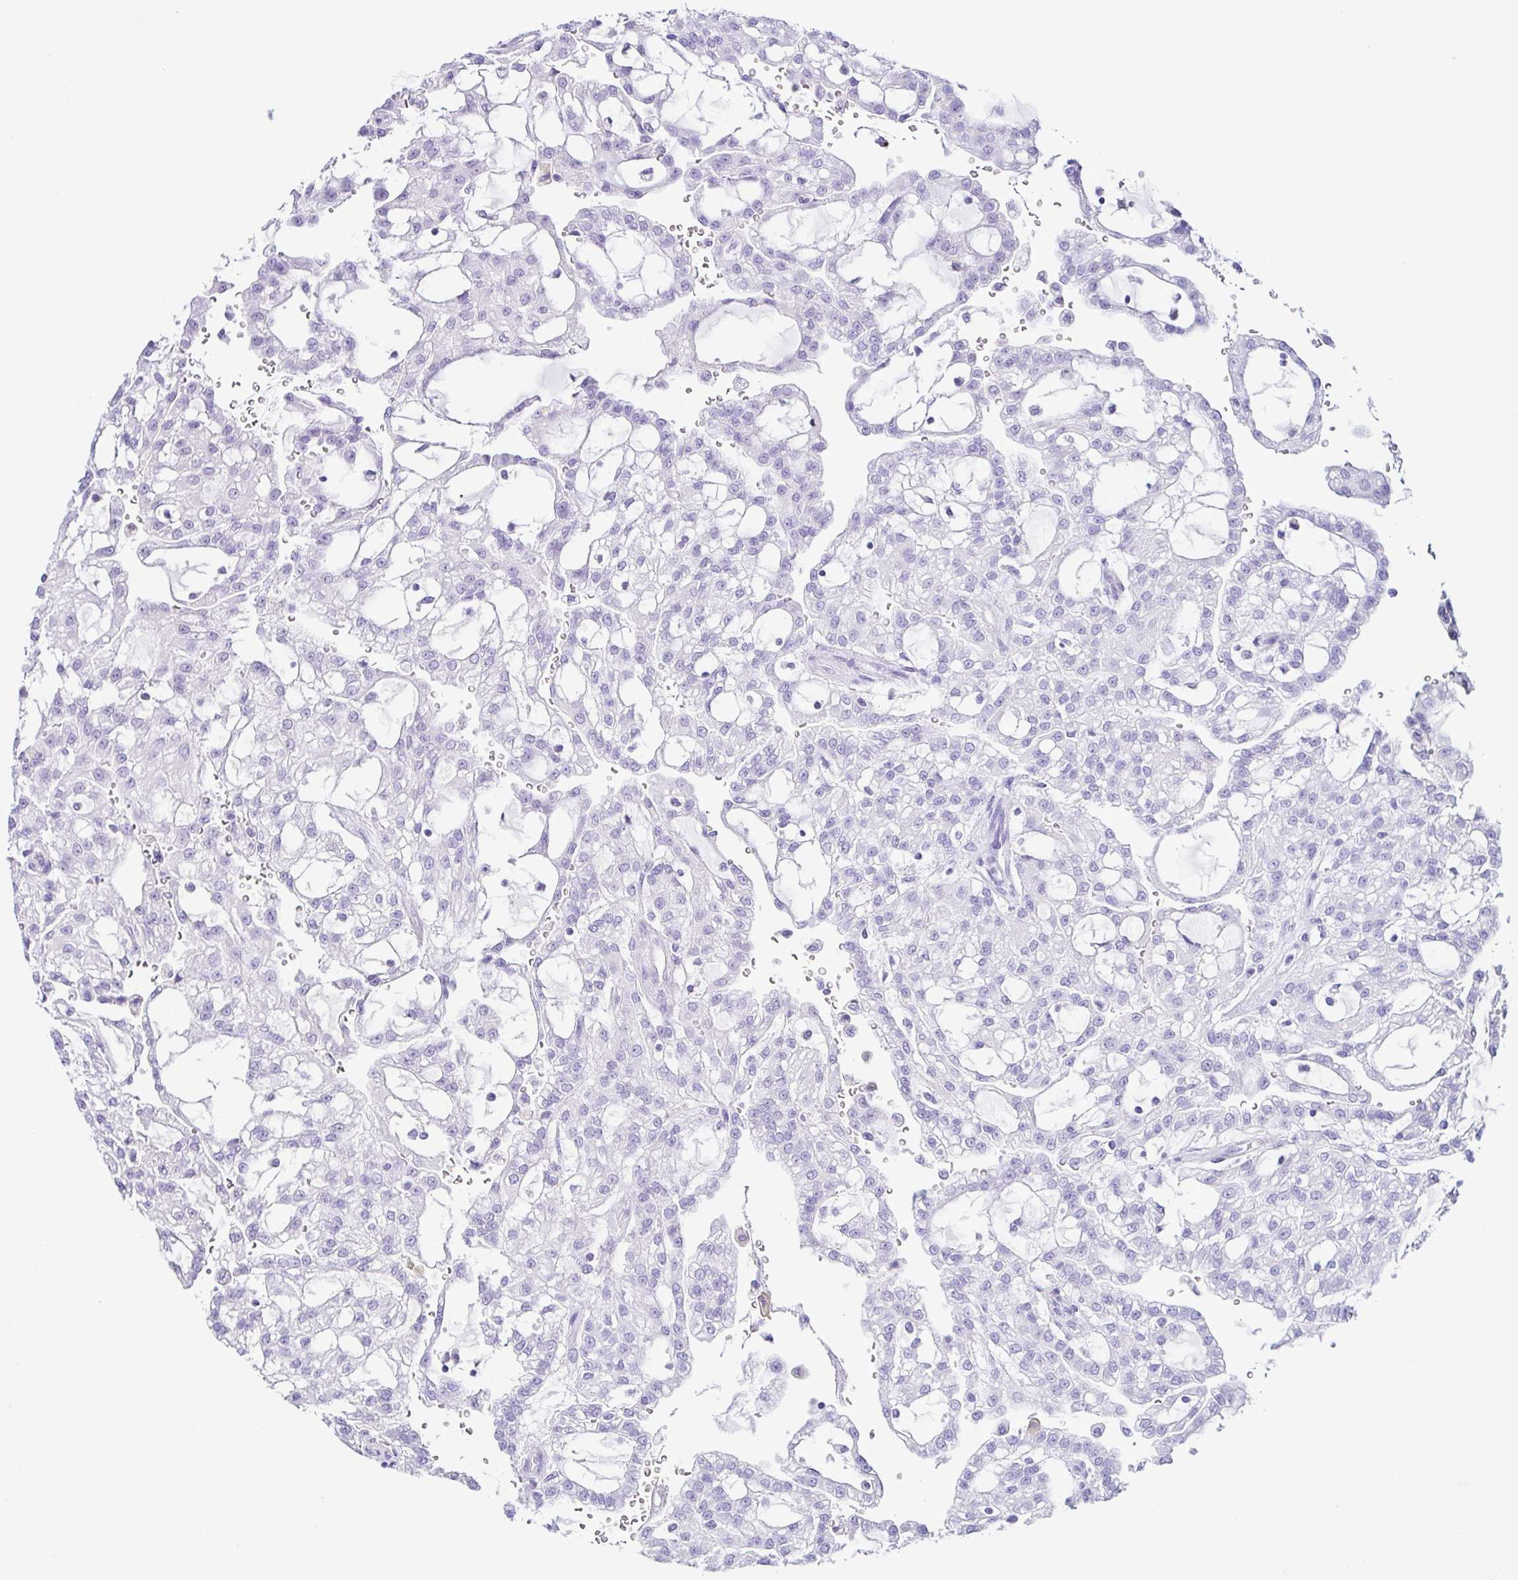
{"staining": {"intensity": "negative", "quantity": "none", "location": "none"}, "tissue": "renal cancer", "cell_type": "Tumor cells", "image_type": "cancer", "snomed": [{"axis": "morphology", "description": "Adenocarcinoma, NOS"}, {"axis": "topography", "description": "Kidney"}], "caption": "This micrograph is of adenocarcinoma (renal) stained with immunohistochemistry to label a protein in brown with the nuclei are counter-stained blue. There is no staining in tumor cells.", "gene": "PIGF", "patient": {"sex": "male", "age": 63}}